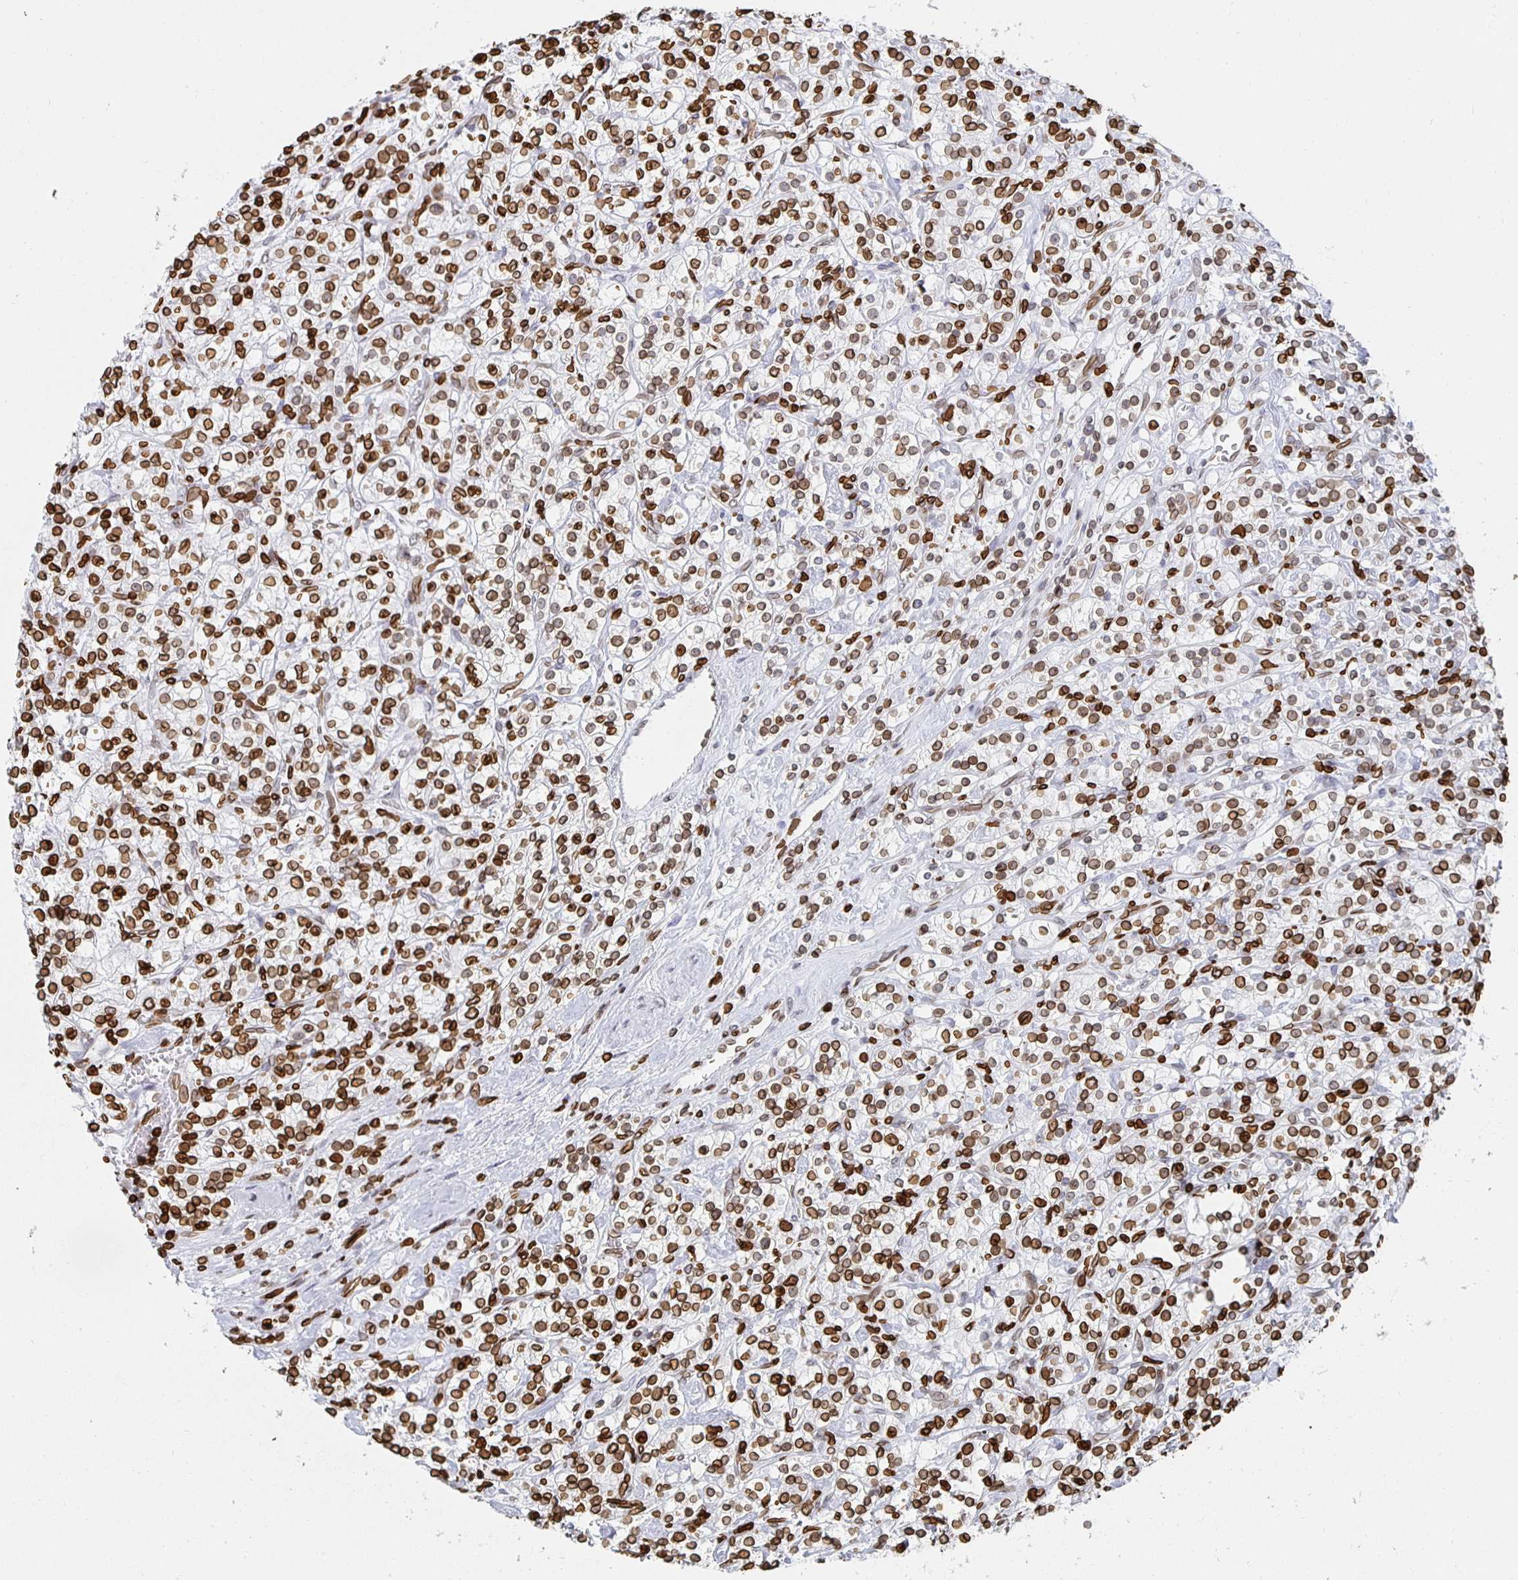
{"staining": {"intensity": "strong", "quantity": ">75%", "location": "cytoplasmic/membranous,nuclear"}, "tissue": "renal cancer", "cell_type": "Tumor cells", "image_type": "cancer", "snomed": [{"axis": "morphology", "description": "Adenocarcinoma, NOS"}, {"axis": "topography", "description": "Kidney"}], "caption": "Immunohistochemistry of renal adenocarcinoma exhibits high levels of strong cytoplasmic/membranous and nuclear staining in about >75% of tumor cells.", "gene": "LMNB1", "patient": {"sex": "male", "age": 77}}